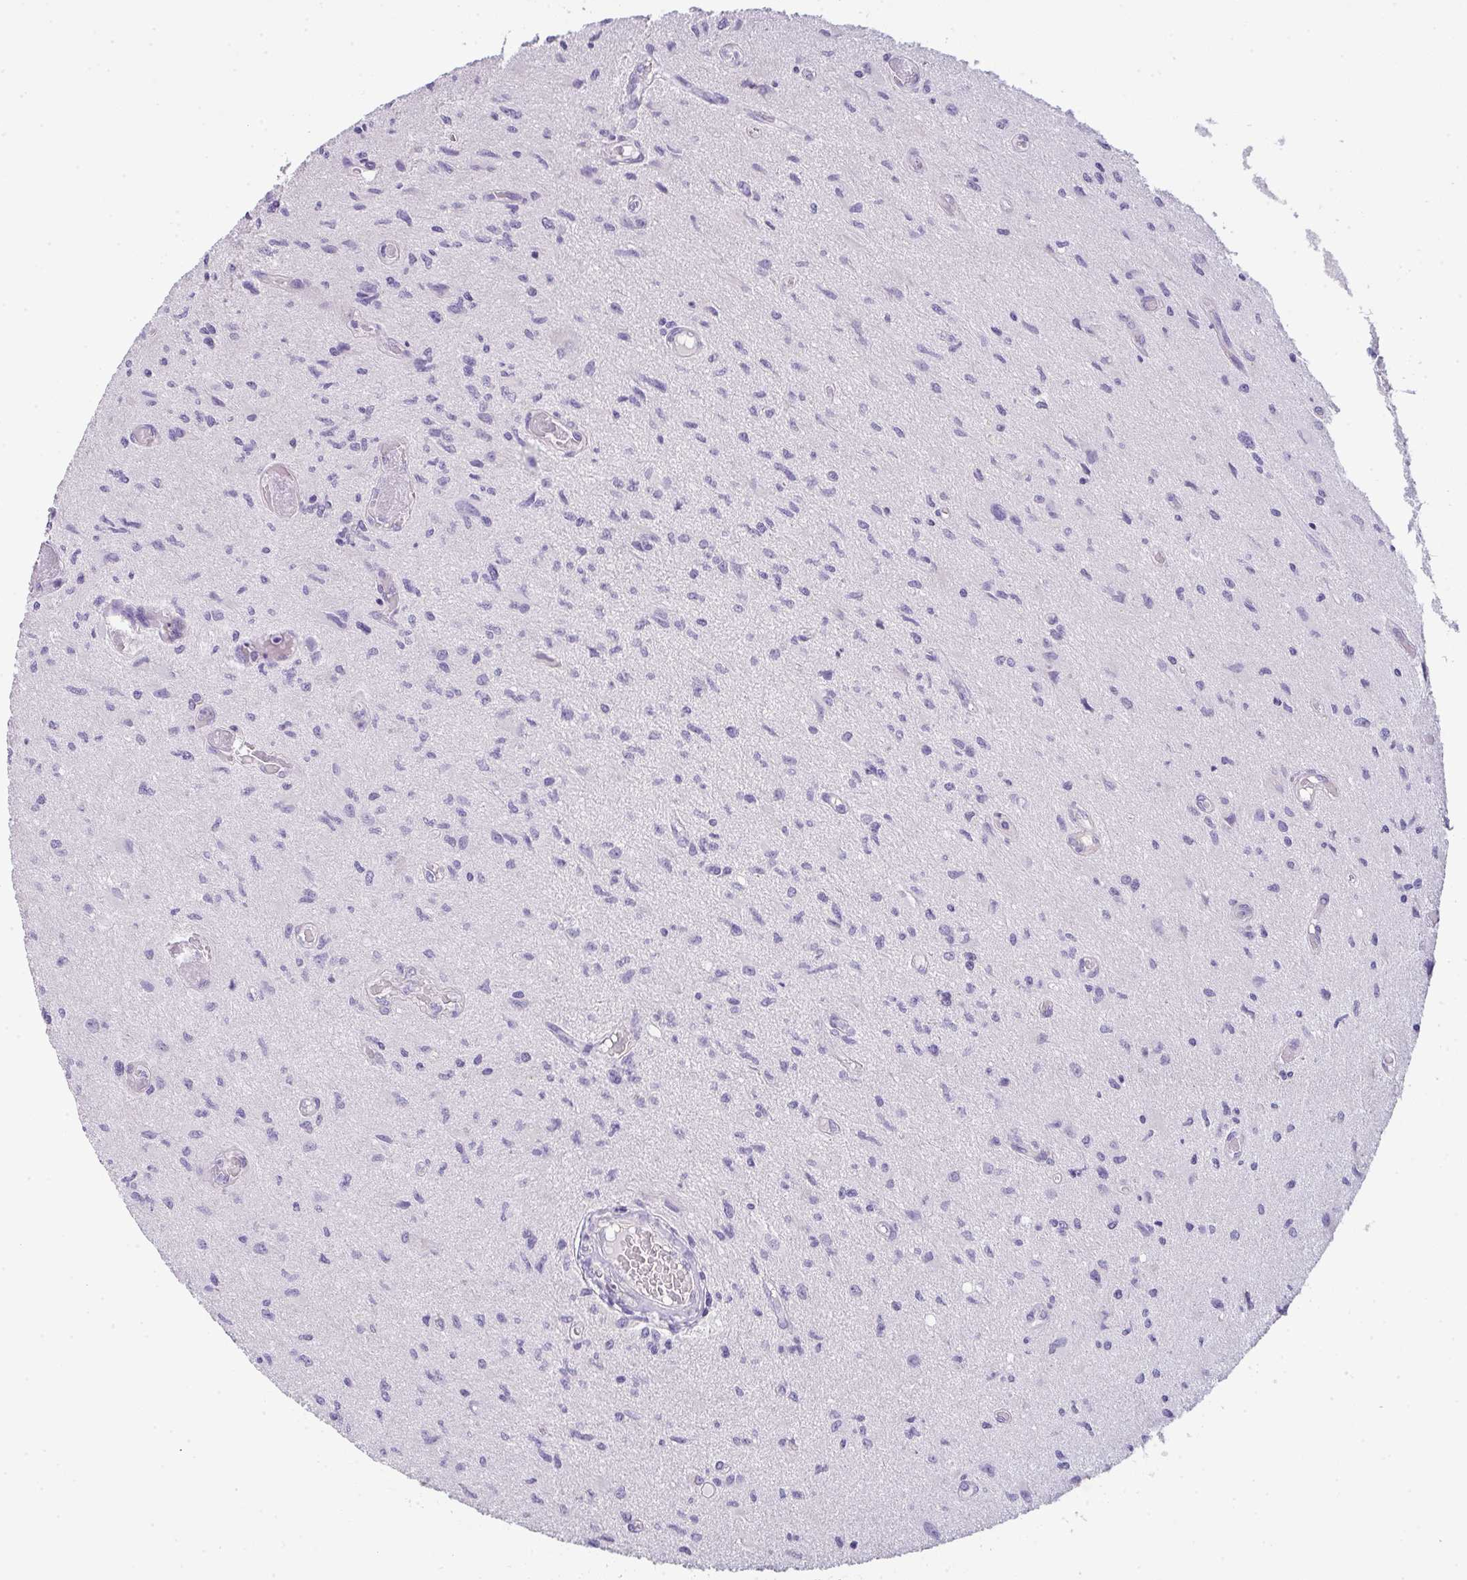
{"staining": {"intensity": "negative", "quantity": "none", "location": "none"}, "tissue": "glioma", "cell_type": "Tumor cells", "image_type": "cancer", "snomed": [{"axis": "morphology", "description": "Glioma, malignant, High grade"}, {"axis": "topography", "description": "Brain"}], "caption": "Tumor cells are negative for protein expression in human glioma.", "gene": "FILIP1", "patient": {"sex": "male", "age": 67}}